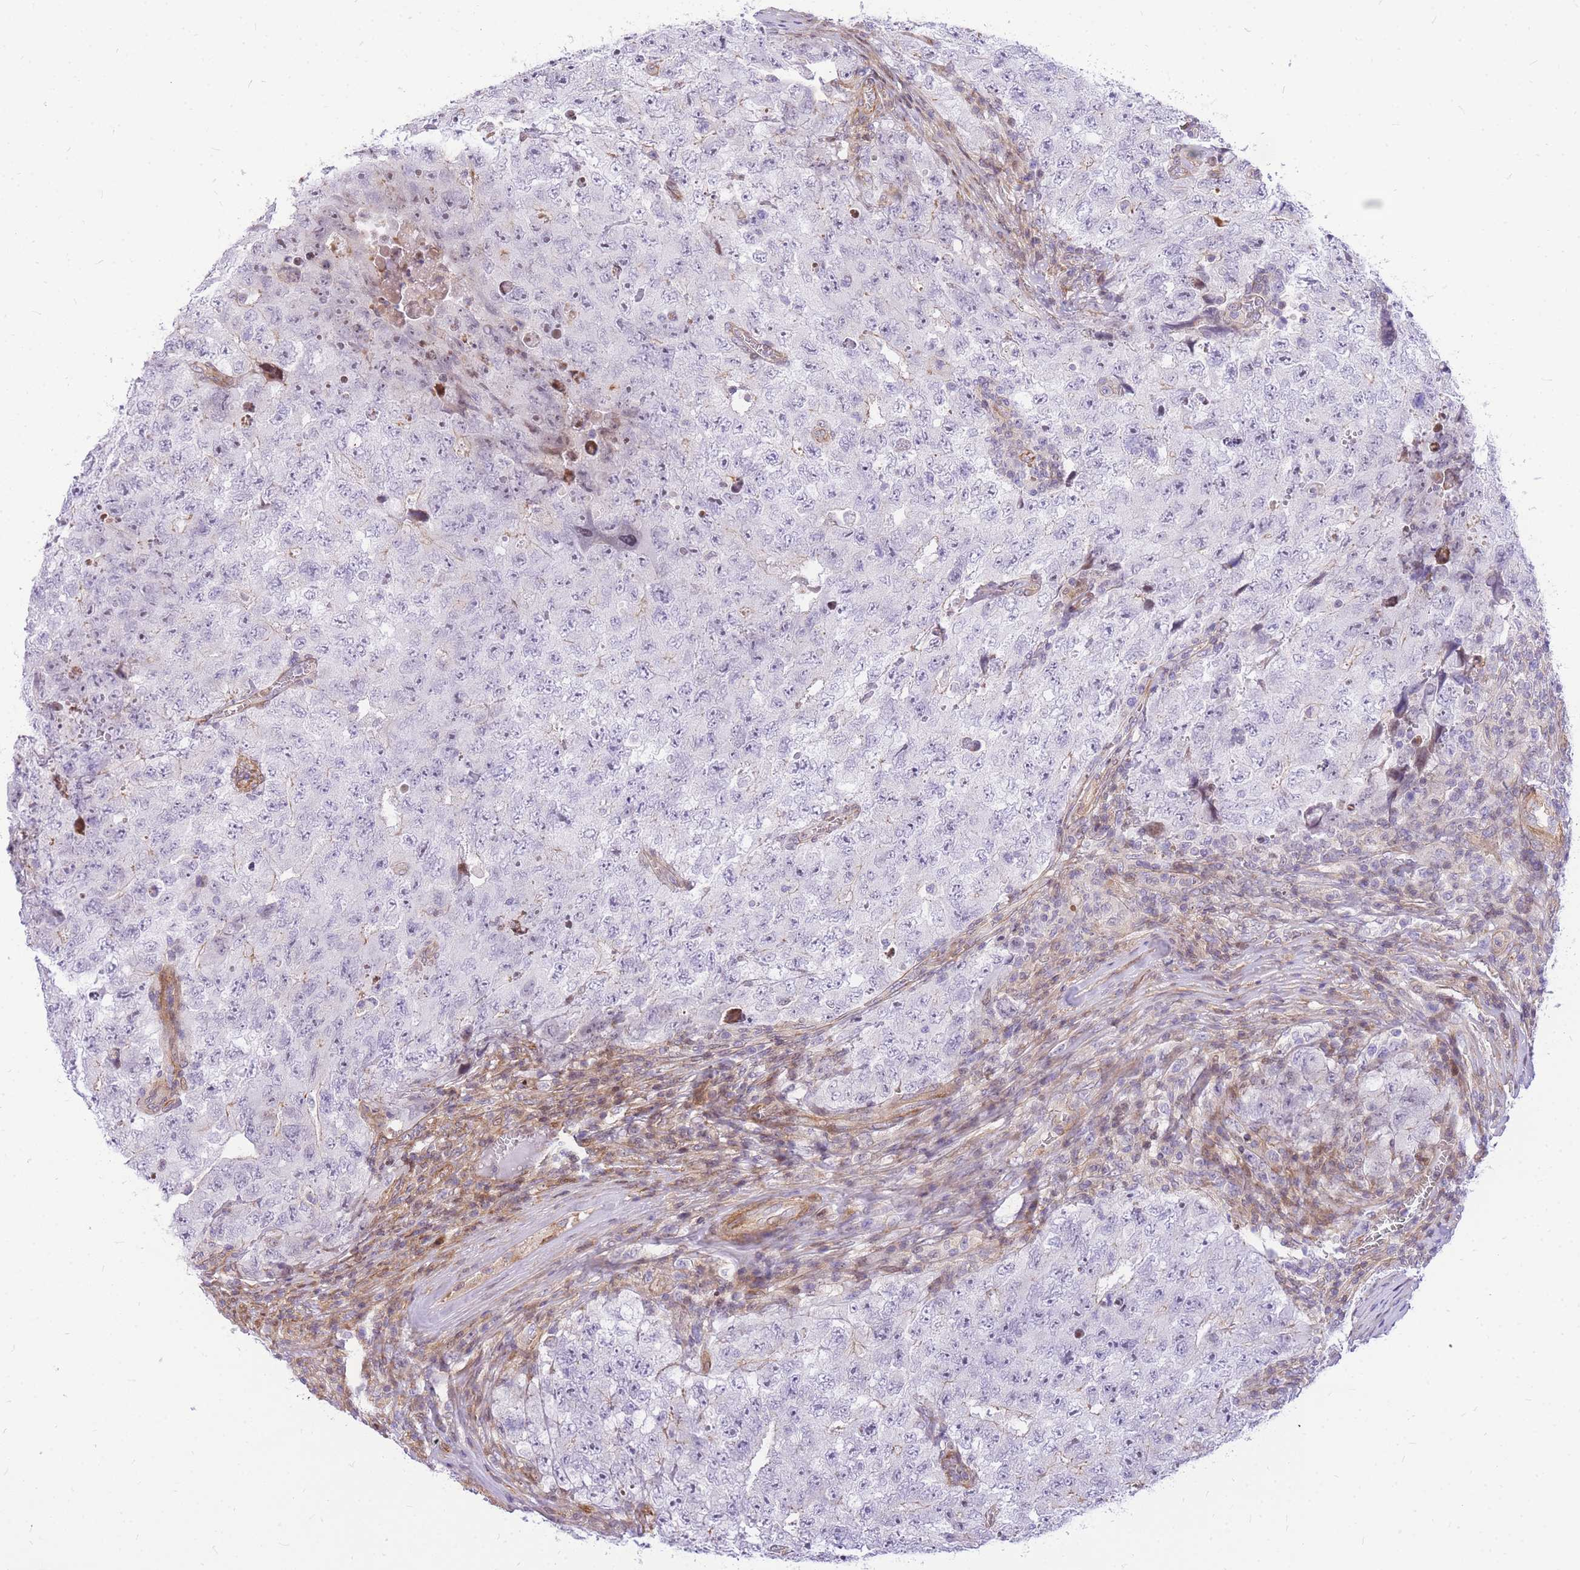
{"staining": {"intensity": "negative", "quantity": "none", "location": "none"}, "tissue": "testis cancer", "cell_type": "Tumor cells", "image_type": "cancer", "snomed": [{"axis": "morphology", "description": "Carcinoma, Embryonal, NOS"}, {"axis": "topography", "description": "Testis"}], "caption": "An immunohistochemistry (IHC) histopathology image of testis cancer (embryonal carcinoma) is shown. There is no staining in tumor cells of testis cancer (embryonal carcinoma).", "gene": "S100PBP", "patient": {"sex": "male", "age": 17}}